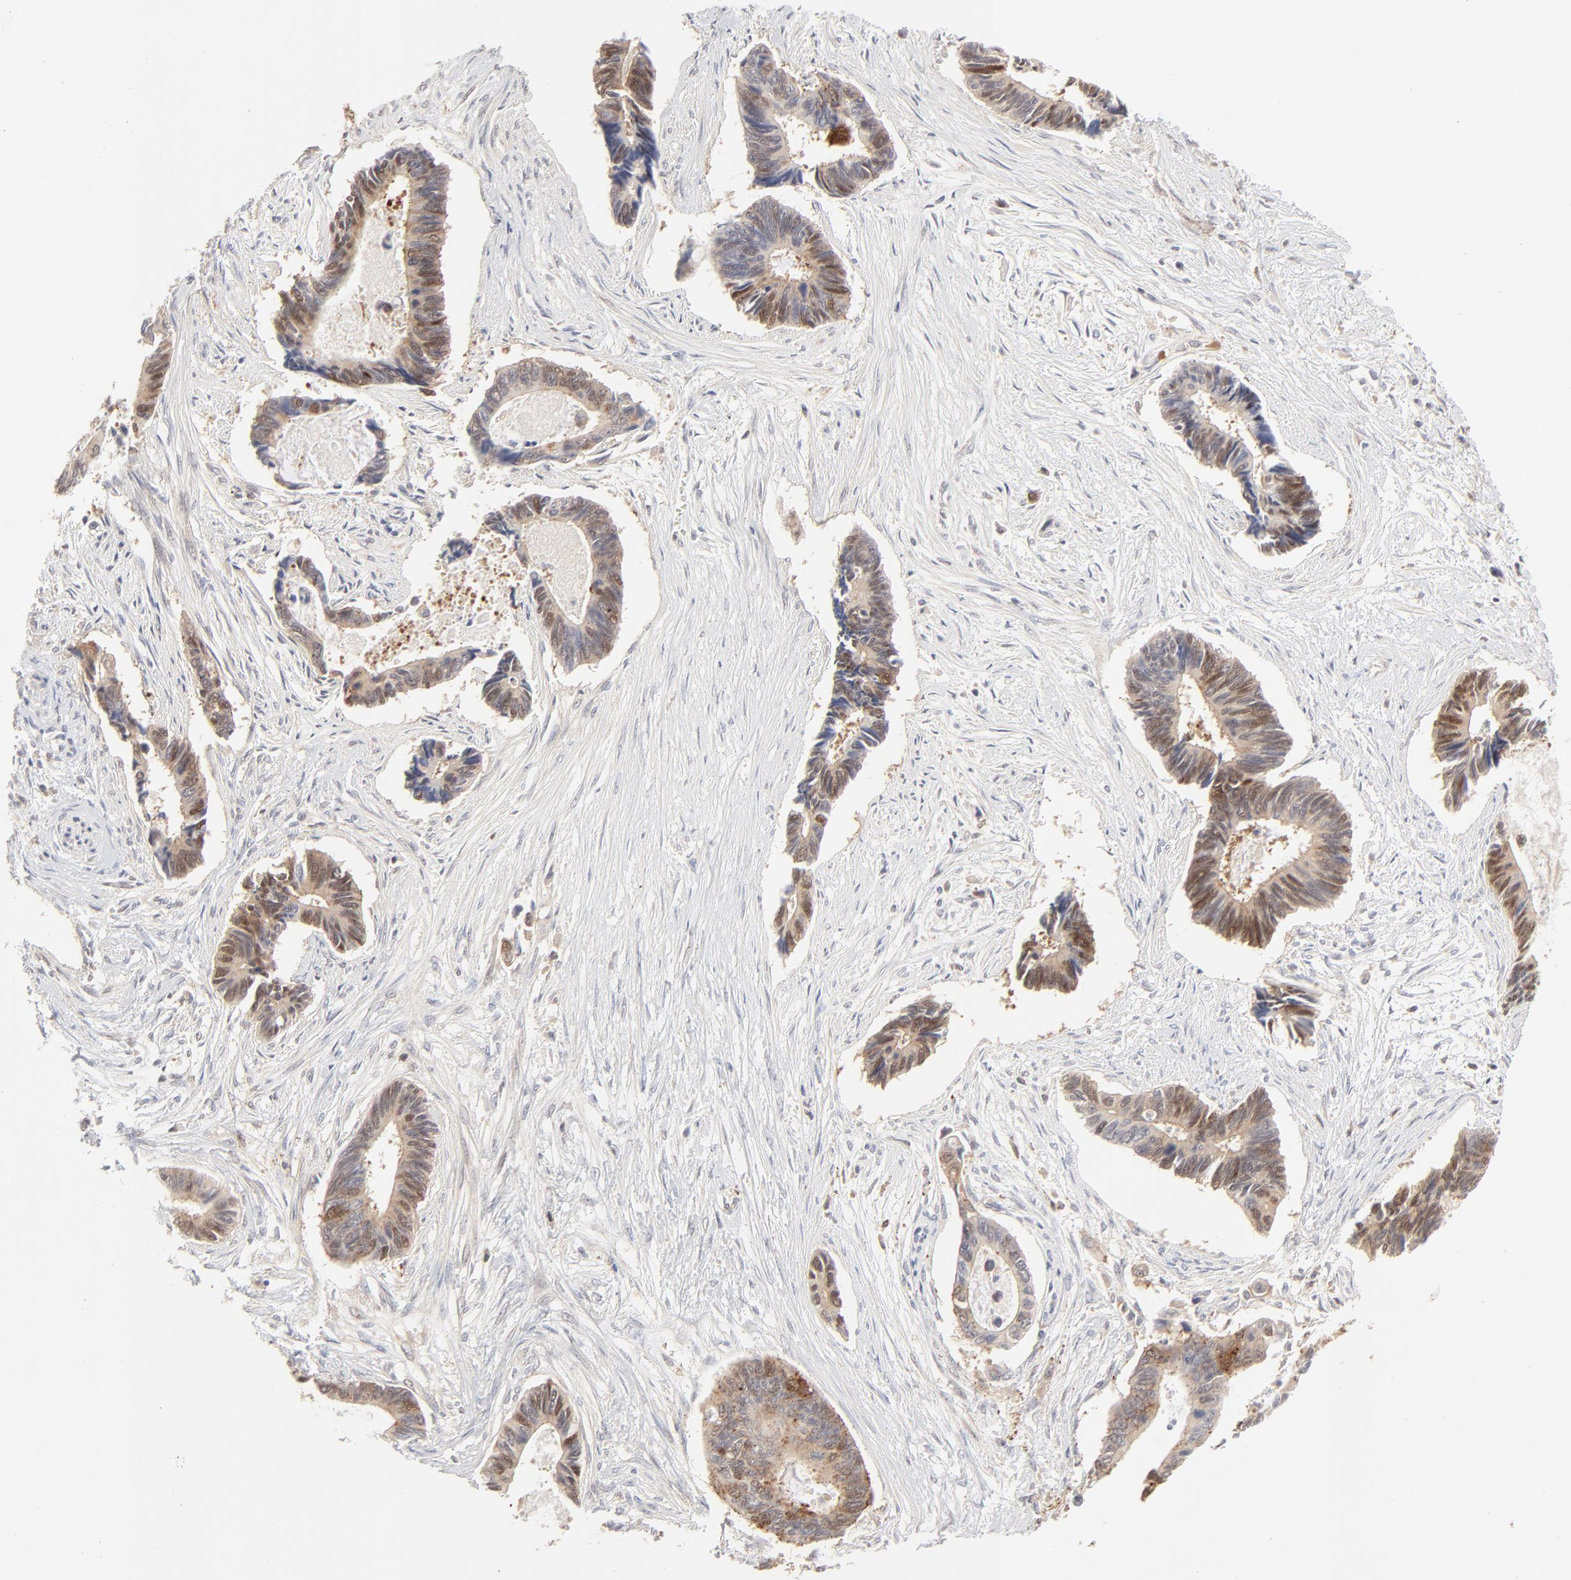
{"staining": {"intensity": "weak", "quantity": "<25%", "location": "nuclear"}, "tissue": "pancreatic cancer", "cell_type": "Tumor cells", "image_type": "cancer", "snomed": [{"axis": "morphology", "description": "Adenocarcinoma, NOS"}, {"axis": "topography", "description": "Pancreas"}], "caption": "Tumor cells are negative for protein expression in human pancreatic cancer.", "gene": "CDK6", "patient": {"sex": "female", "age": 70}}